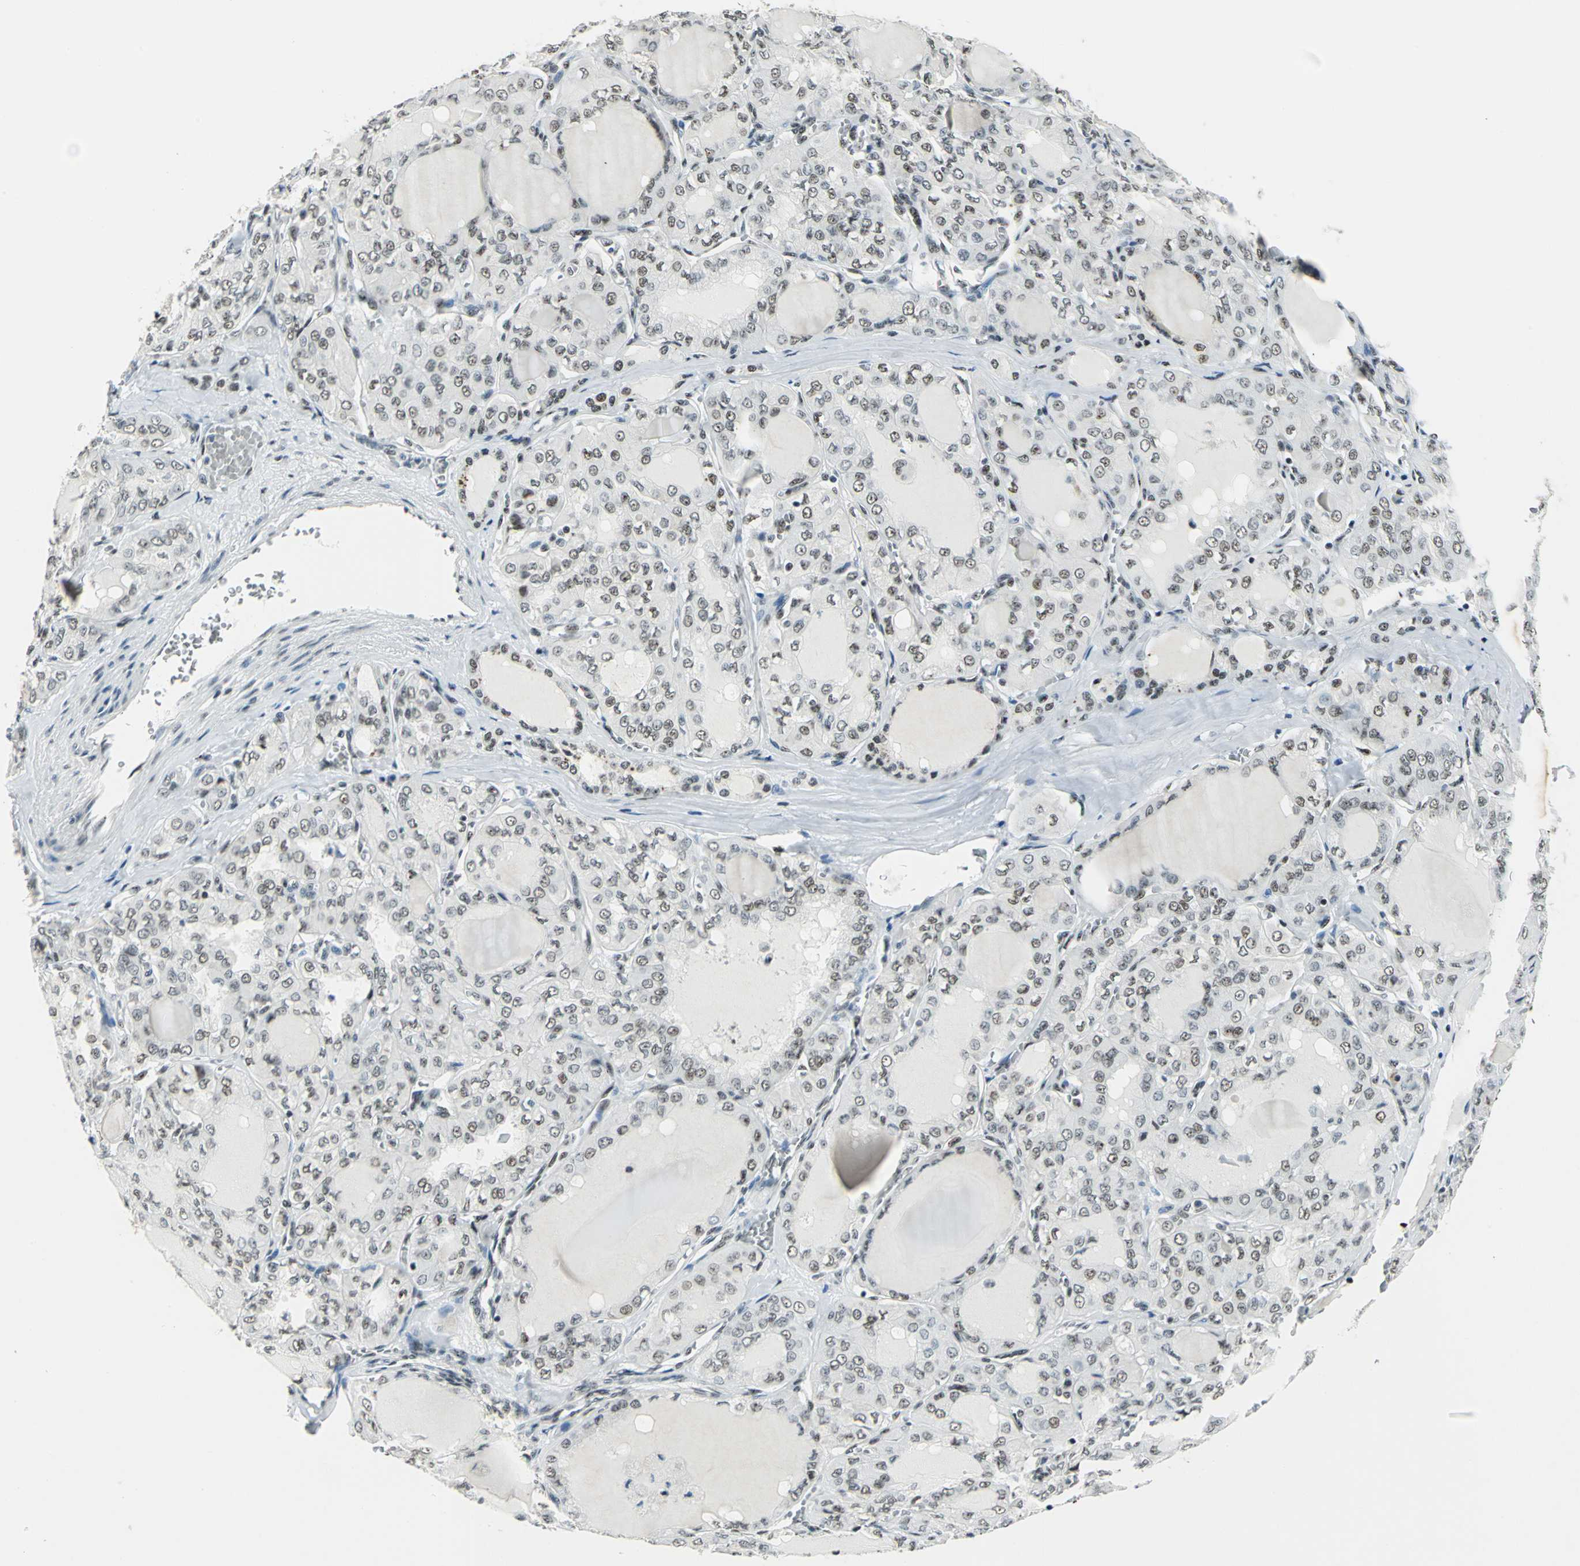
{"staining": {"intensity": "moderate", "quantity": ">75%", "location": "nuclear"}, "tissue": "thyroid cancer", "cell_type": "Tumor cells", "image_type": "cancer", "snomed": [{"axis": "morphology", "description": "Papillary adenocarcinoma, NOS"}, {"axis": "topography", "description": "Thyroid gland"}], "caption": "An image of papillary adenocarcinoma (thyroid) stained for a protein demonstrates moderate nuclear brown staining in tumor cells. (IHC, brightfield microscopy, high magnification).", "gene": "KAT6B", "patient": {"sex": "male", "age": 20}}